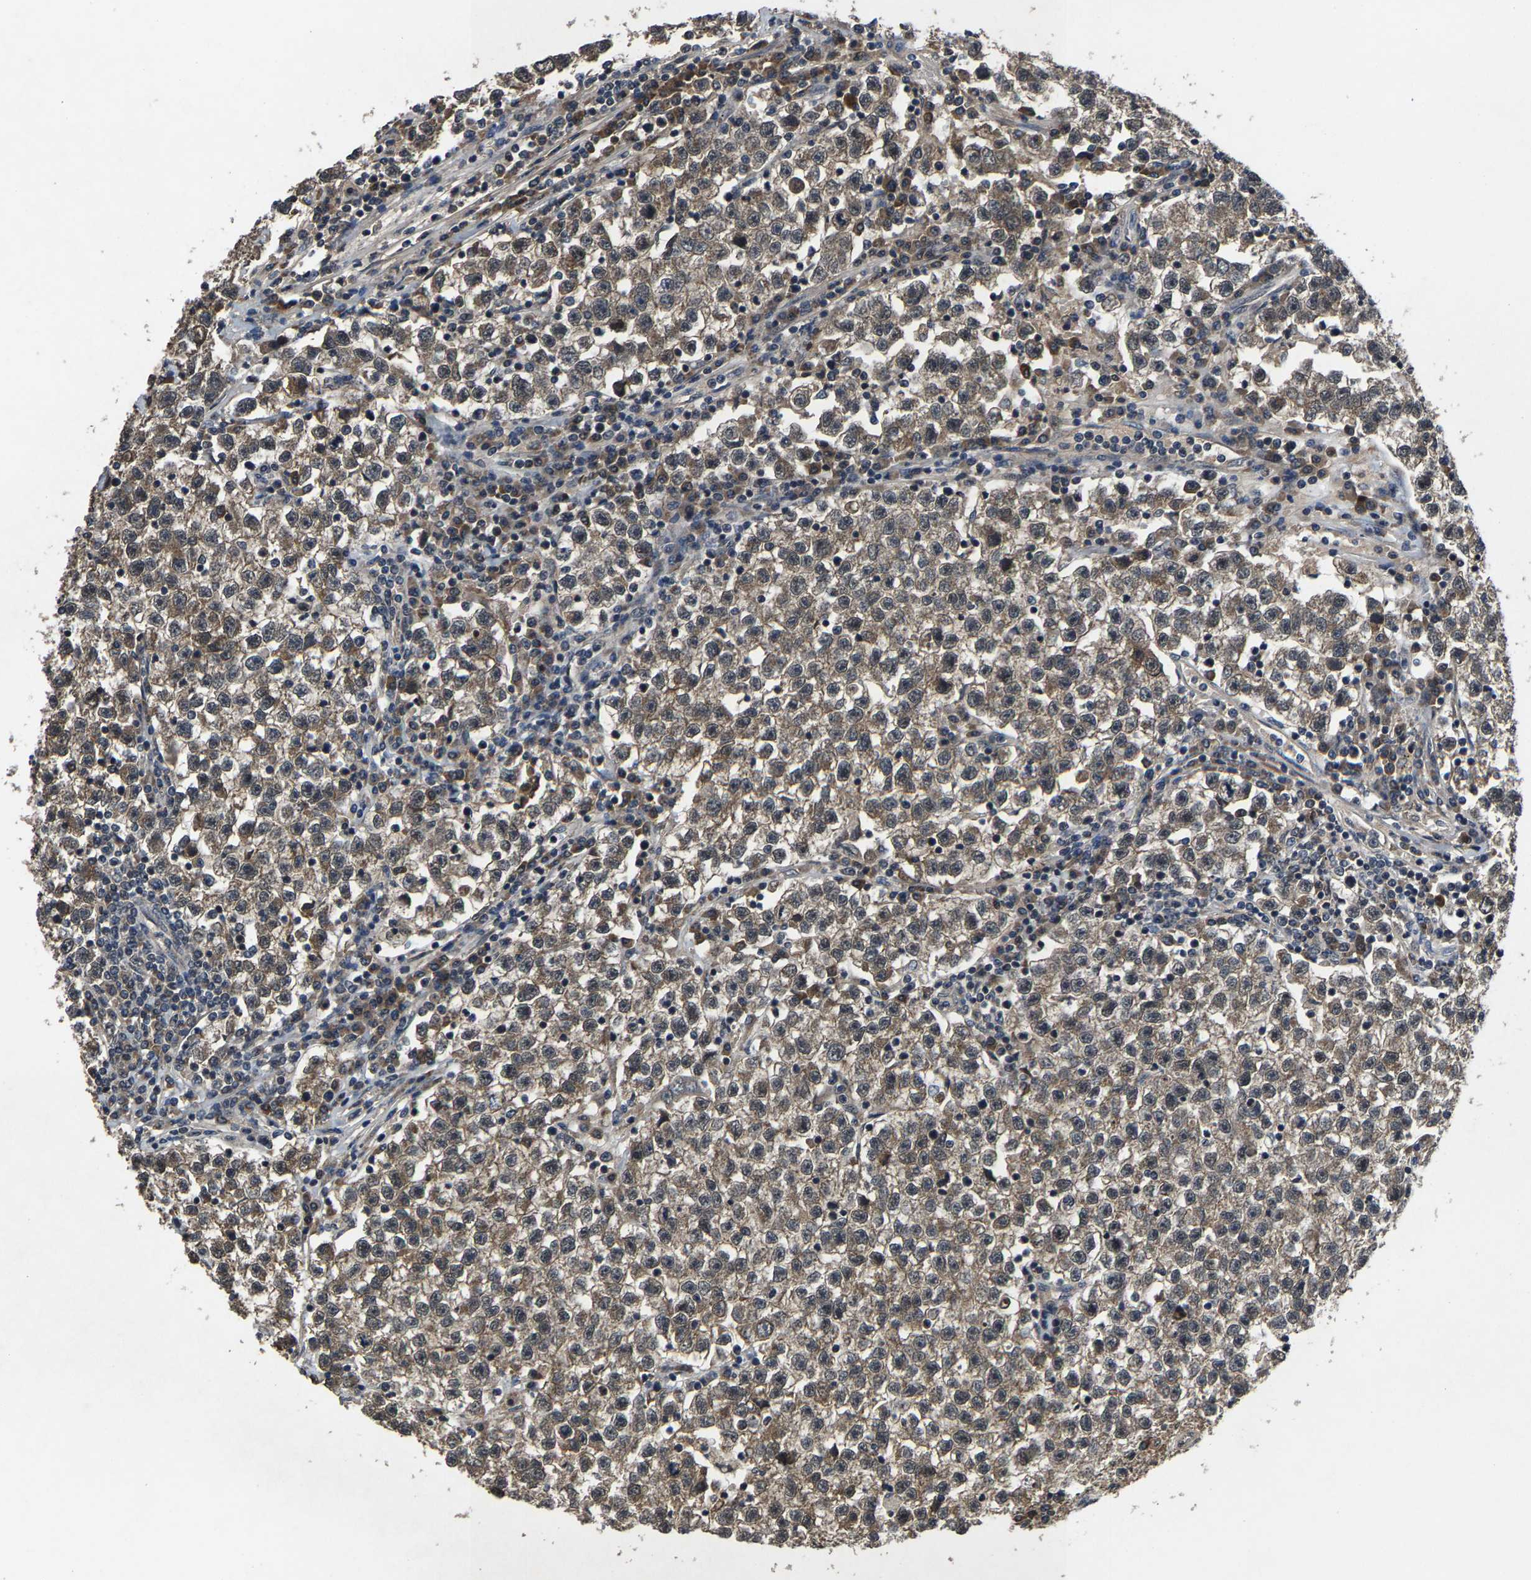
{"staining": {"intensity": "moderate", "quantity": ">75%", "location": "cytoplasmic/membranous"}, "tissue": "testis cancer", "cell_type": "Tumor cells", "image_type": "cancer", "snomed": [{"axis": "morphology", "description": "Seminoma, NOS"}, {"axis": "topography", "description": "Testis"}], "caption": "This is an image of immunohistochemistry staining of seminoma (testis), which shows moderate positivity in the cytoplasmic/membranous of tumor cells.", "gene": "HUWE1", "patient": {"sex": "male", "age": 22}}